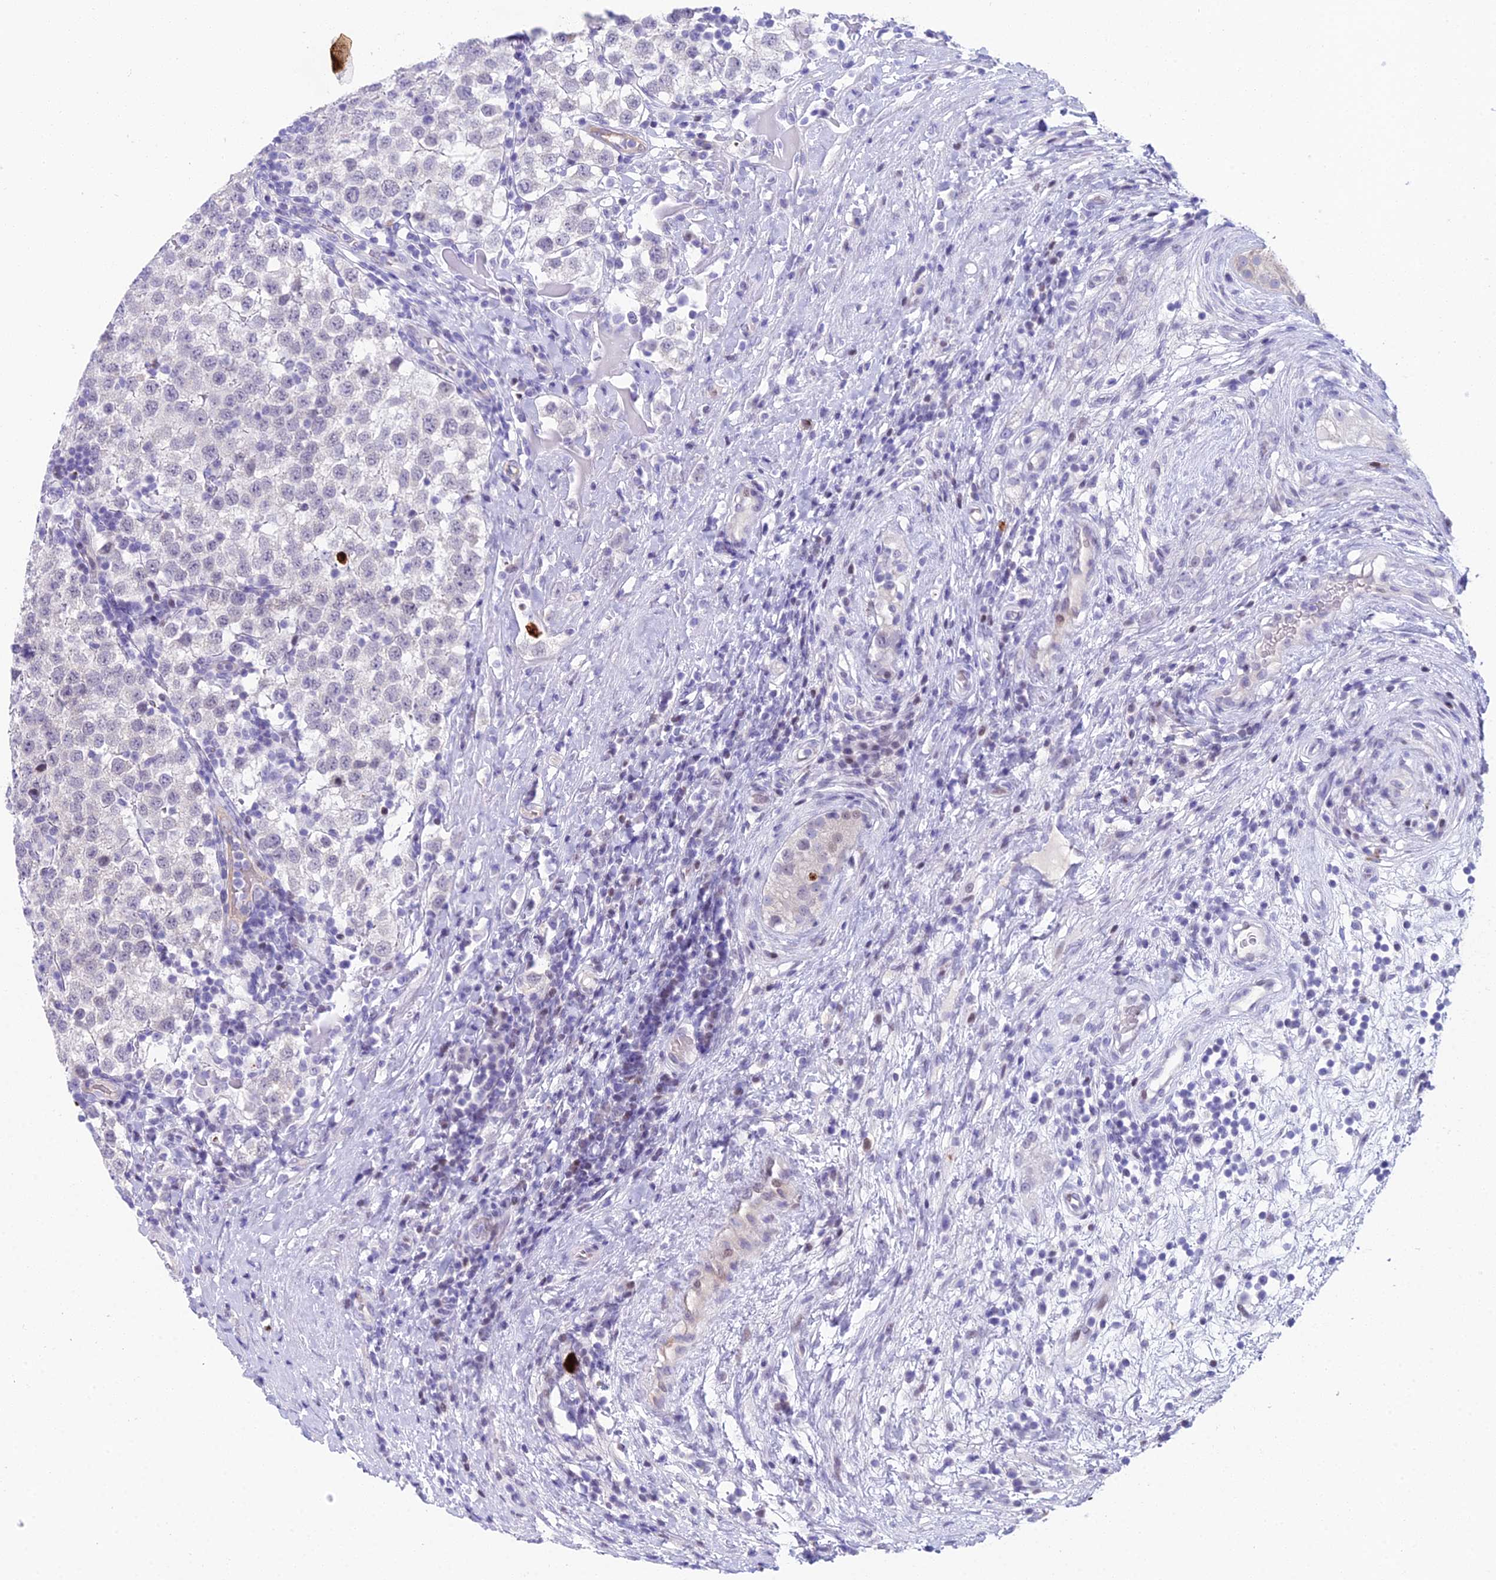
{"staining": {"intensity": "negative", "quantity": "none", "location": "none"}, "tissue": "testis cancer", "cell_type": "Tumor cells", "image_type": "cancer", "snomed": [{"axis": "morphology", "description": "Seminoma, NOS"}, {"axis": "topography", "description": "Testis"}], "caption": "High magnification brightfield microscopy of seminoma (testis) stained with DAB (3,3'-diaminobenzidine) (brown) and counterstained with hematoxylin (blue): tumor cells show no significant positivity.", "gene": "CC2D2A", "patient": {"sex": "male", "age": 34}}